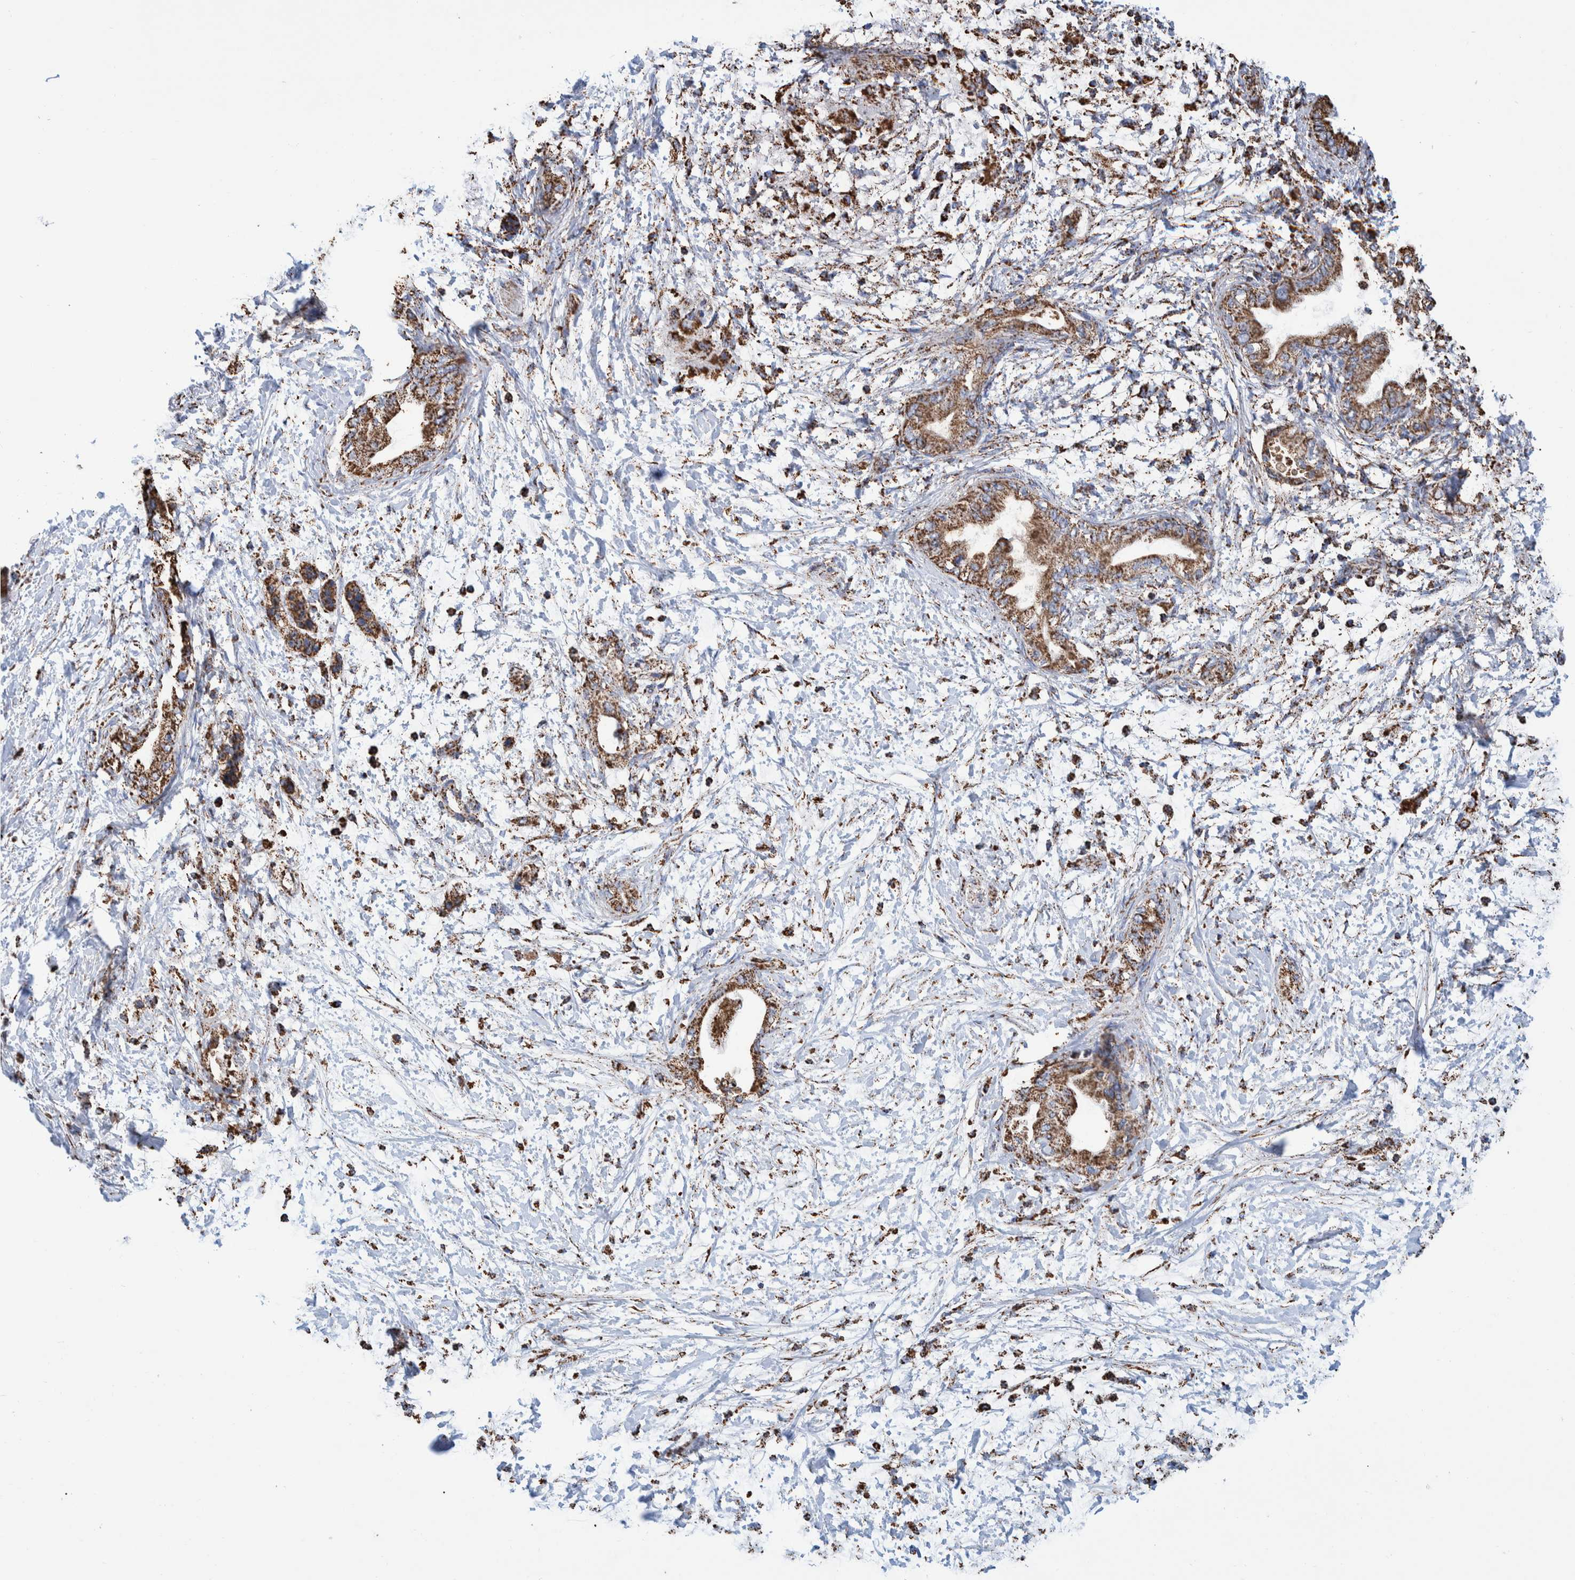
{"staining": {"intensity": "moderate", "quantity": ">75%", "location": "cytoplasmic/membranous"}, "tissue": "soft tissue", "cell_type": "Fibroblasts", "image_type": "normal", "snomed": [{"axis": "morphology", "description": "Normal tissue, NOS"}, {"axis": "morphology", "description": "Adenocarcinoma, NOS"}, {"axis": "topography", "description": "Duodenum"}, {"axis": "topography", "description": "Peripheral nerve tissue"}], "caption": "Immunohistochemical staining of unremarkable human soft tissue reveals medium levels of moderate cytoplasmic/membranous staining in about >75% of fibroblasts. (Stains: DAB in brown, nuclei in blue, Microscopy: brightfield microscopy at high magnification).", "gene": "VPS26C", "patient": {"sex": "female", "age": 60}}